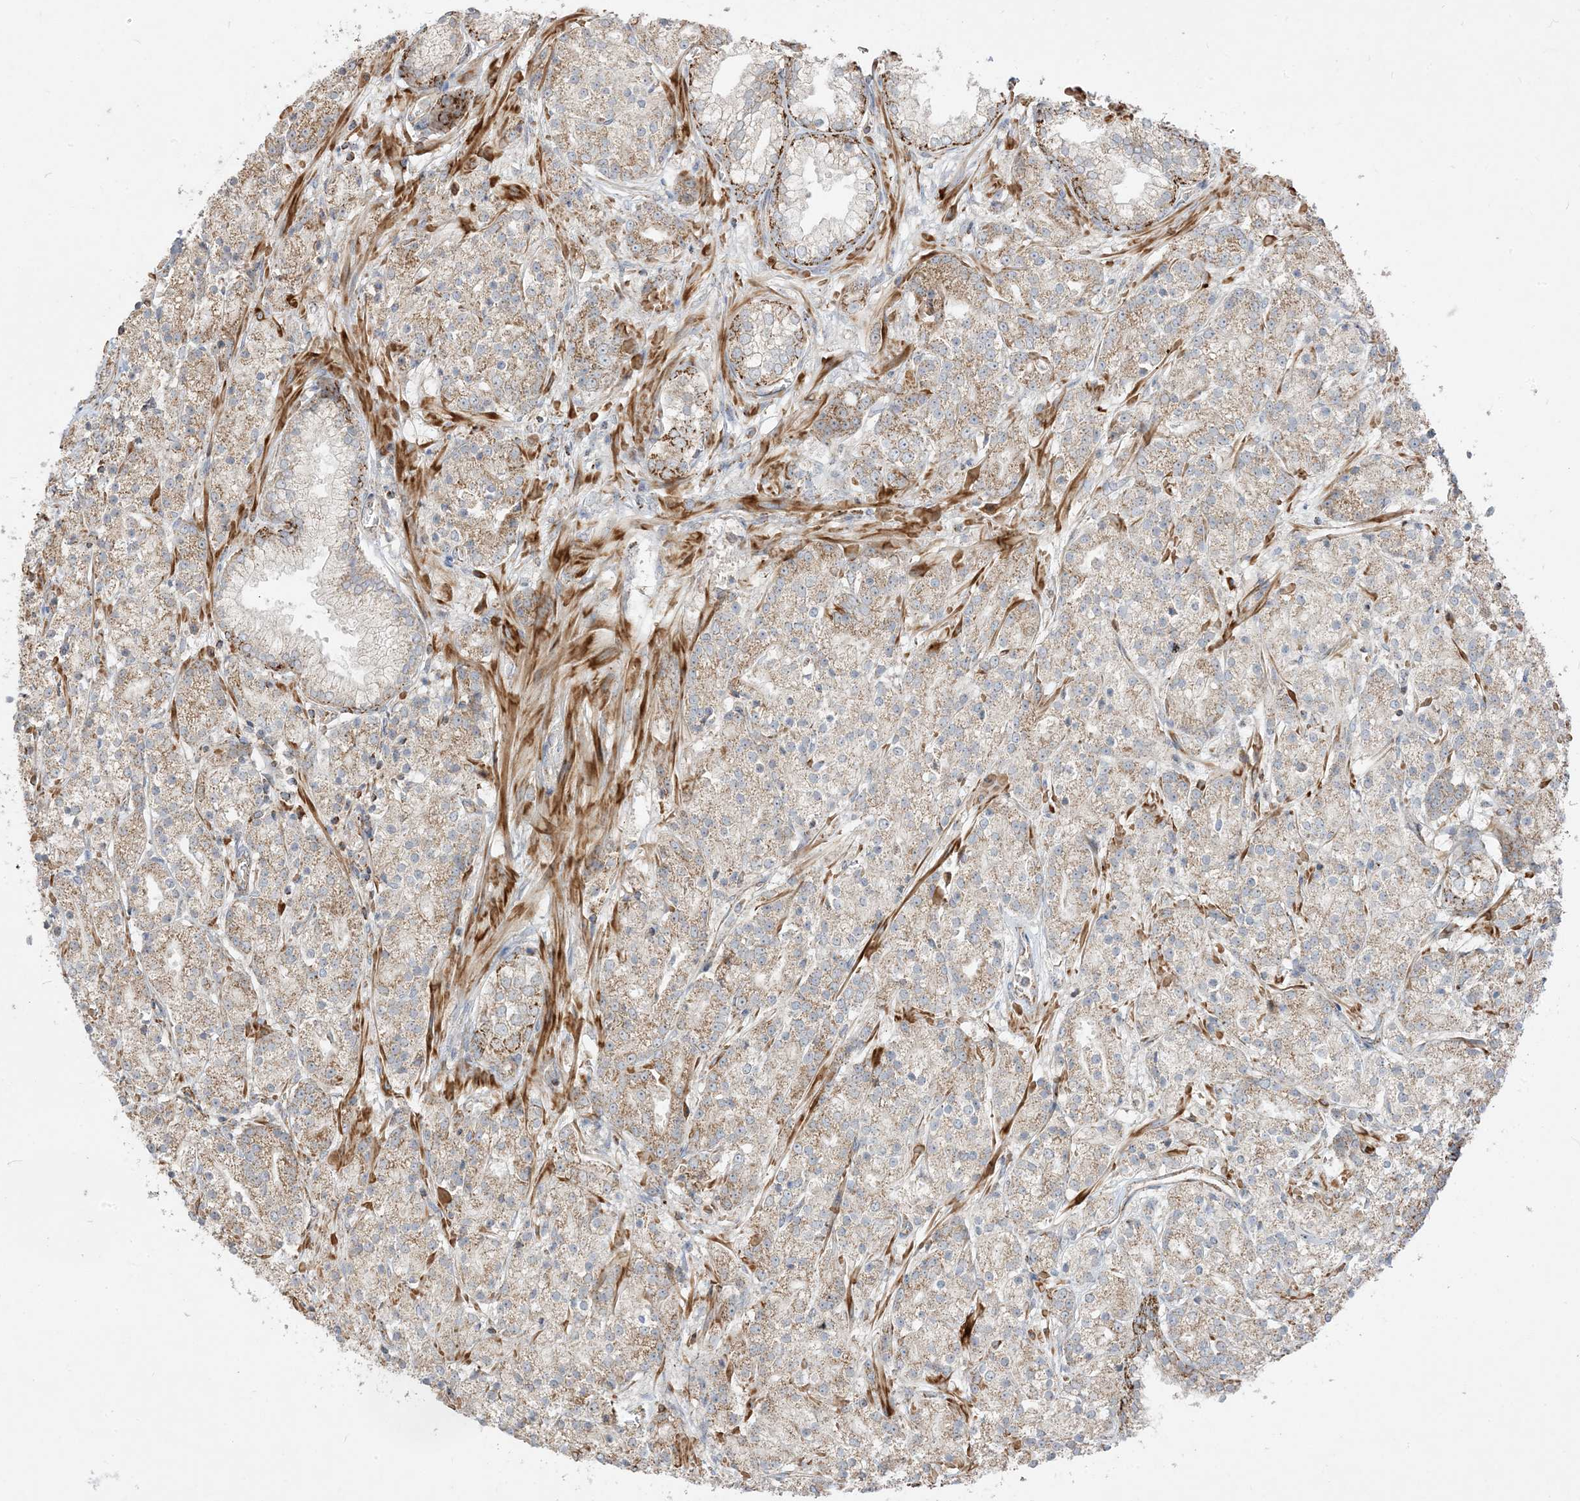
{"staining": {"intensity": "moderate", "quantity": ">75%", "location": "cytoplasmic/membranous"}, "tissue": "prostate cancer", "cell_type": "Tumor cells", "image_type": "cancer", "snomed": [{"axis": "morphology", "description": "Adenocarcinoma, High grade"}, {"axis": "topography", "description": "Prostate"}], "caption": "This is a histology image of immunohistochemistry (IHC) staining of prostate high-grade adenocarcinoma, which shows moderate staining in the cytoplasmic/membranous of tumor cells.", "gene": "AARS2", "patient": {"sex": "male", "age": 69}}